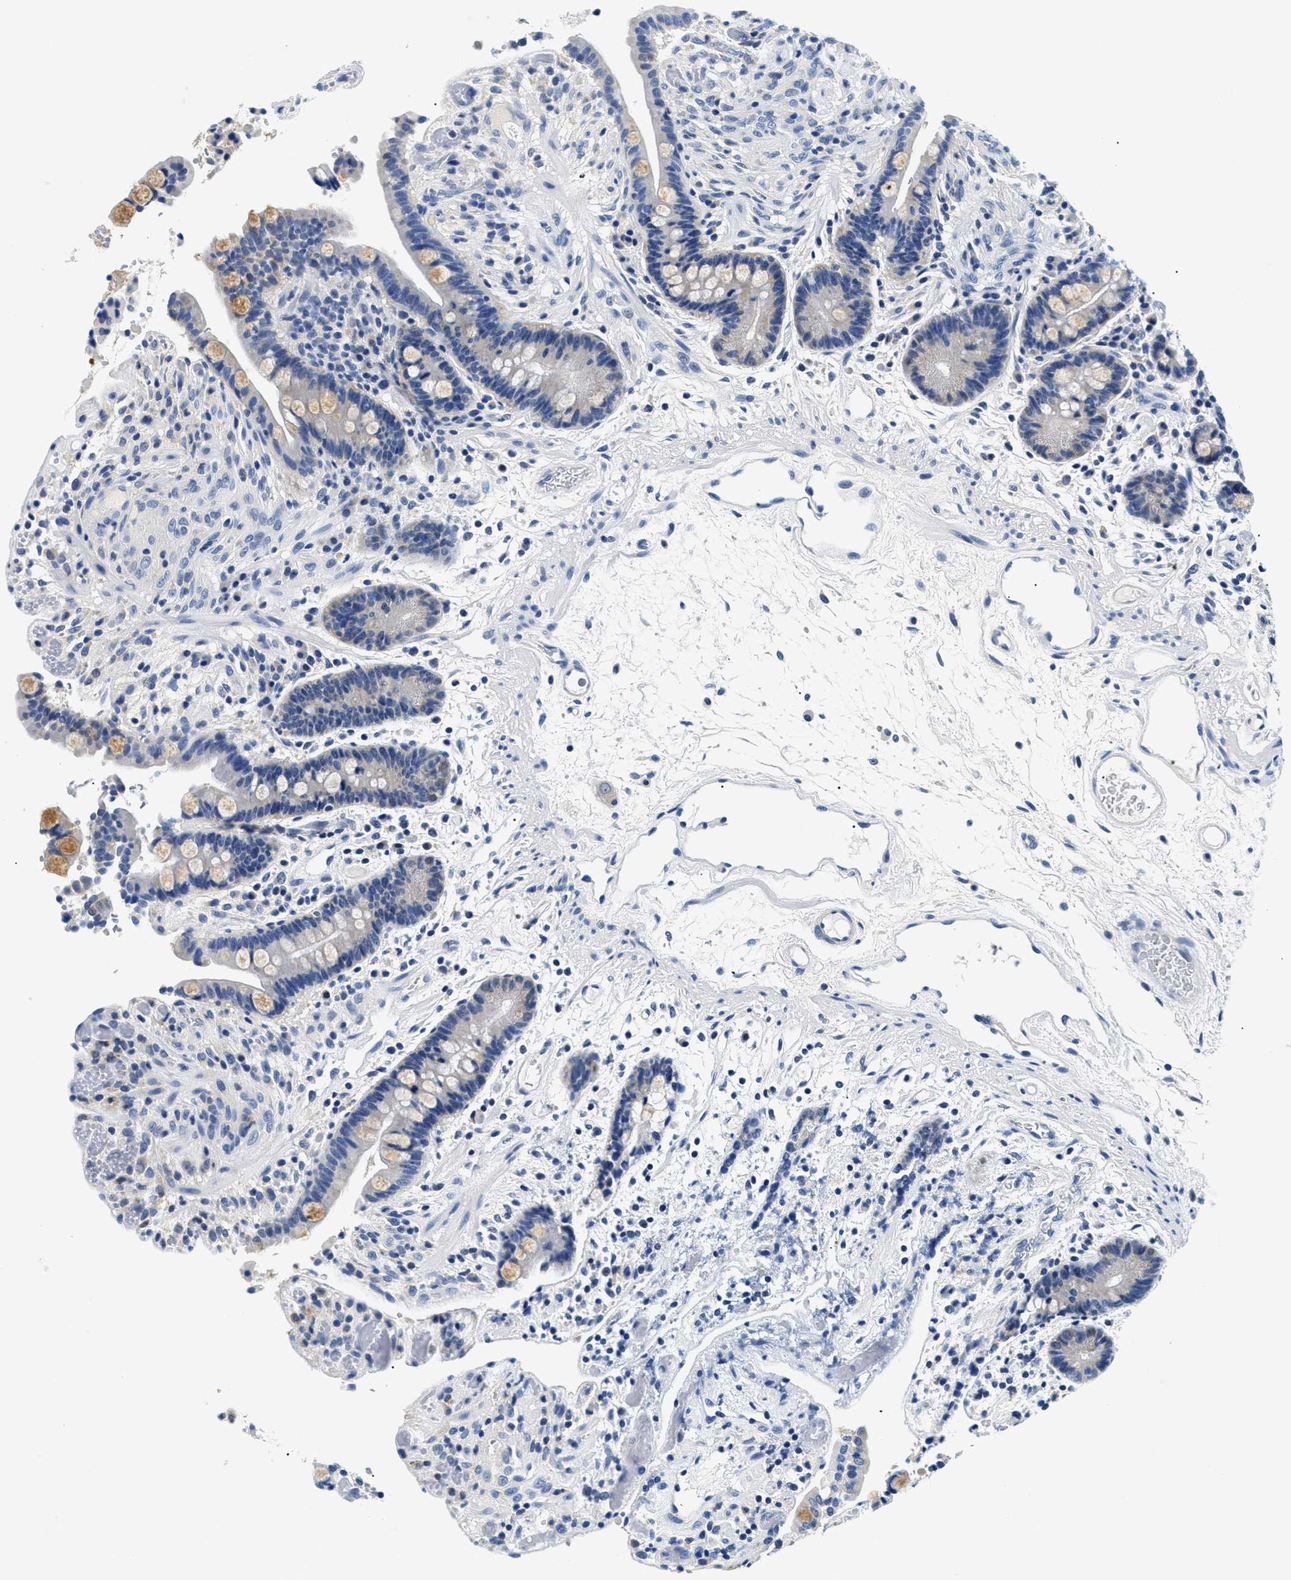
{"staining": {"intensity": "negative", "quantity": "none", "location": "none"}, "tissue": "colon", "cell_type": "Endothelial cells", "image_type": "normal", "snomed": [{"axis": "morphology", "description": "Normal tissue, NOS"}, {"axis": "topography", "description": "Colon"}], "caption": "IHC photomicrograph of unremarkable colon stained for a protein (brown), which shows no expression in endothelial cells. (Stains: DAB IHC with hematoxylin counter stain, Microscopy: brightfield microscopy at high magnification).", "gene": "MEA1", "patient": {"sex": "male", "age": 73}}